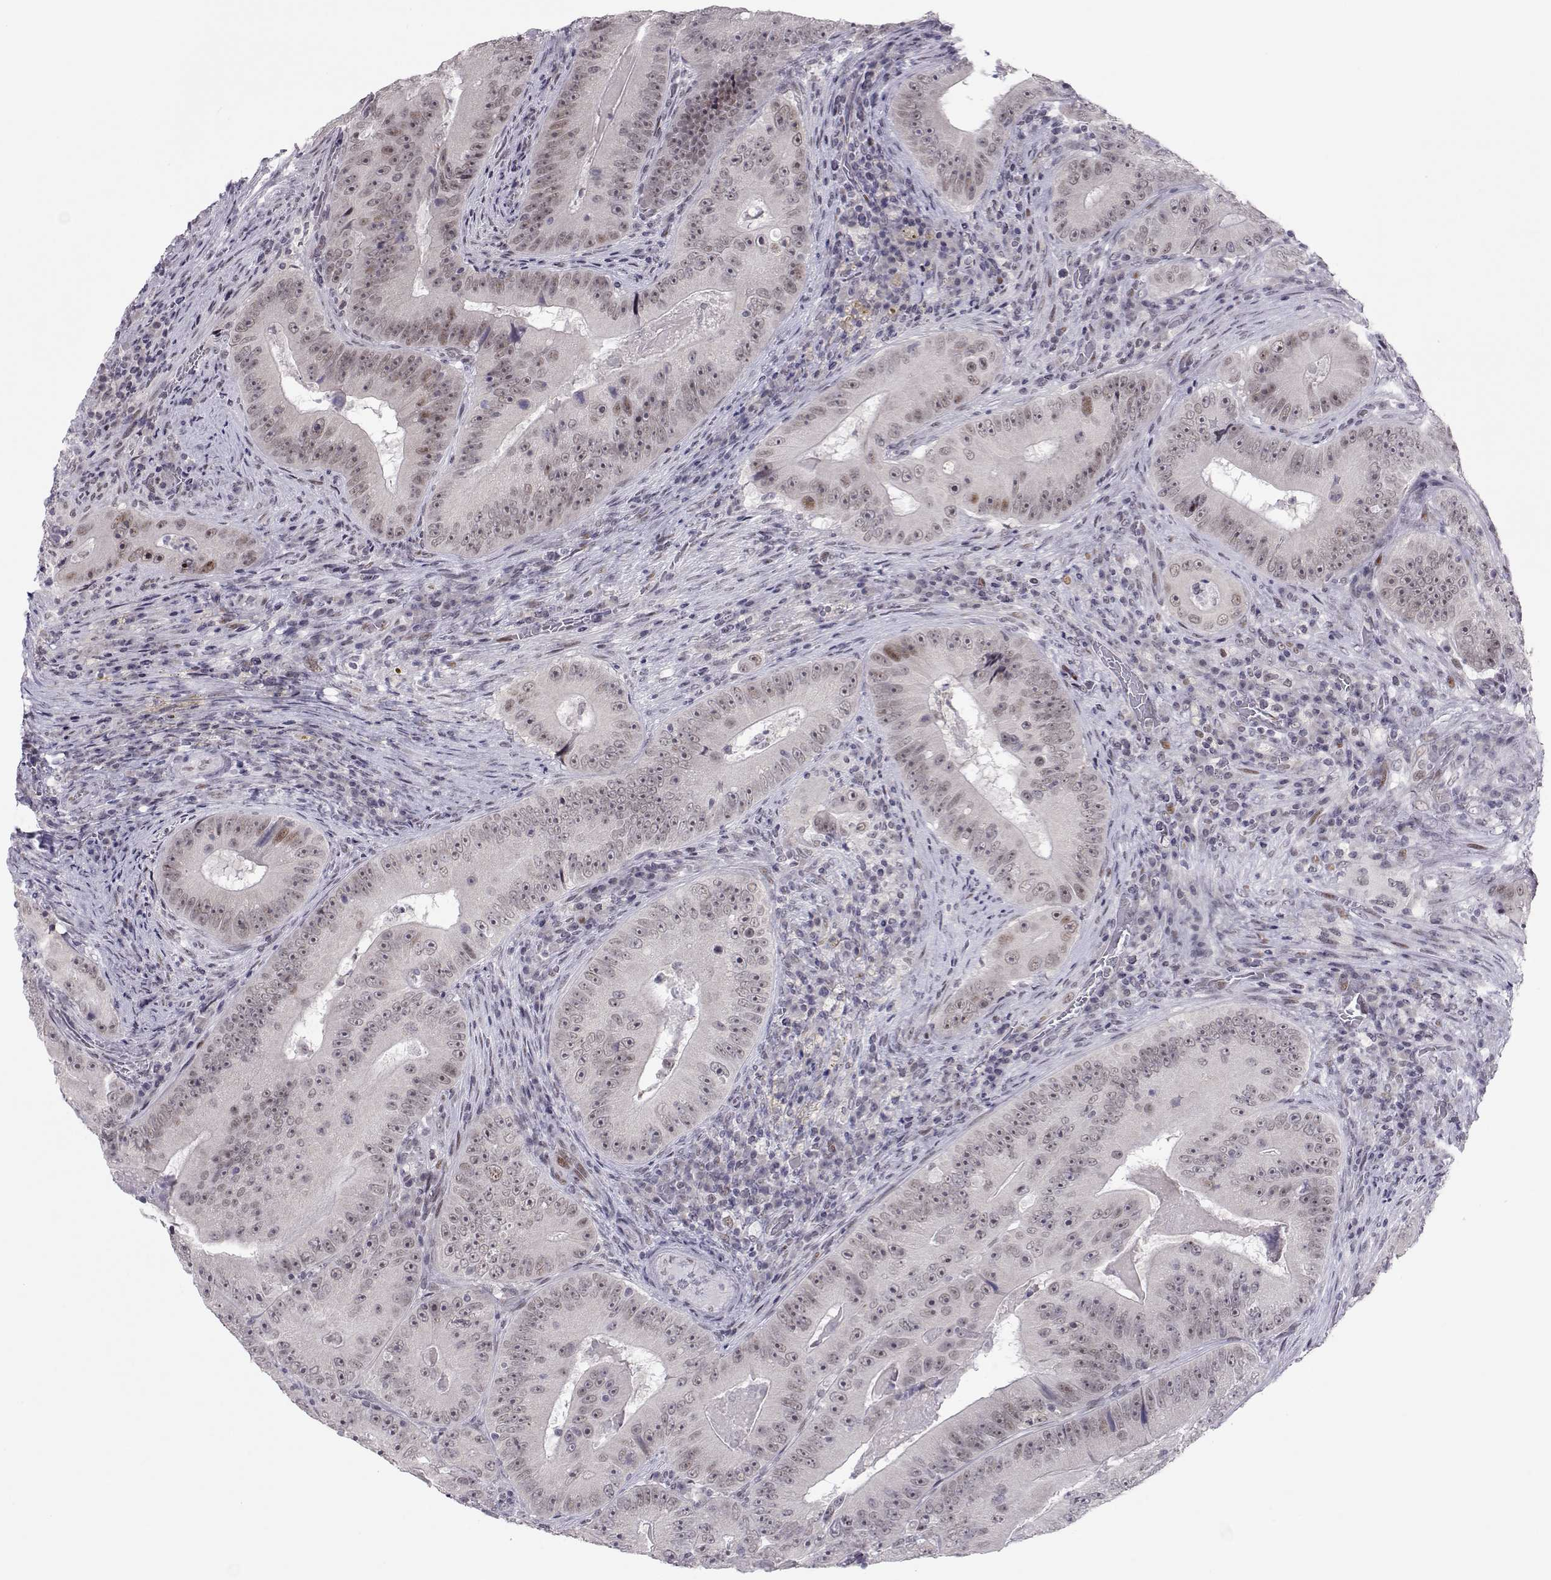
{"staining": {"intensity": "negative", "quantity": "none", "location": "none"}, "tissue": "colorectal cancer", "cell_type": "Tumor cells", "image_type": "cancer", "snomed": [{"axis": "morphology", "description": "Adenocarcinoma, NOS"}, {"axis": "topography", "description": "Colon"}], "caption": "Immunohistochemistry (IHC) of human colorectal adenocarcinoma reveals no staining in tumor cells.", "gene": "SIX6", "patient": {"sex": "female", "age": 86}}